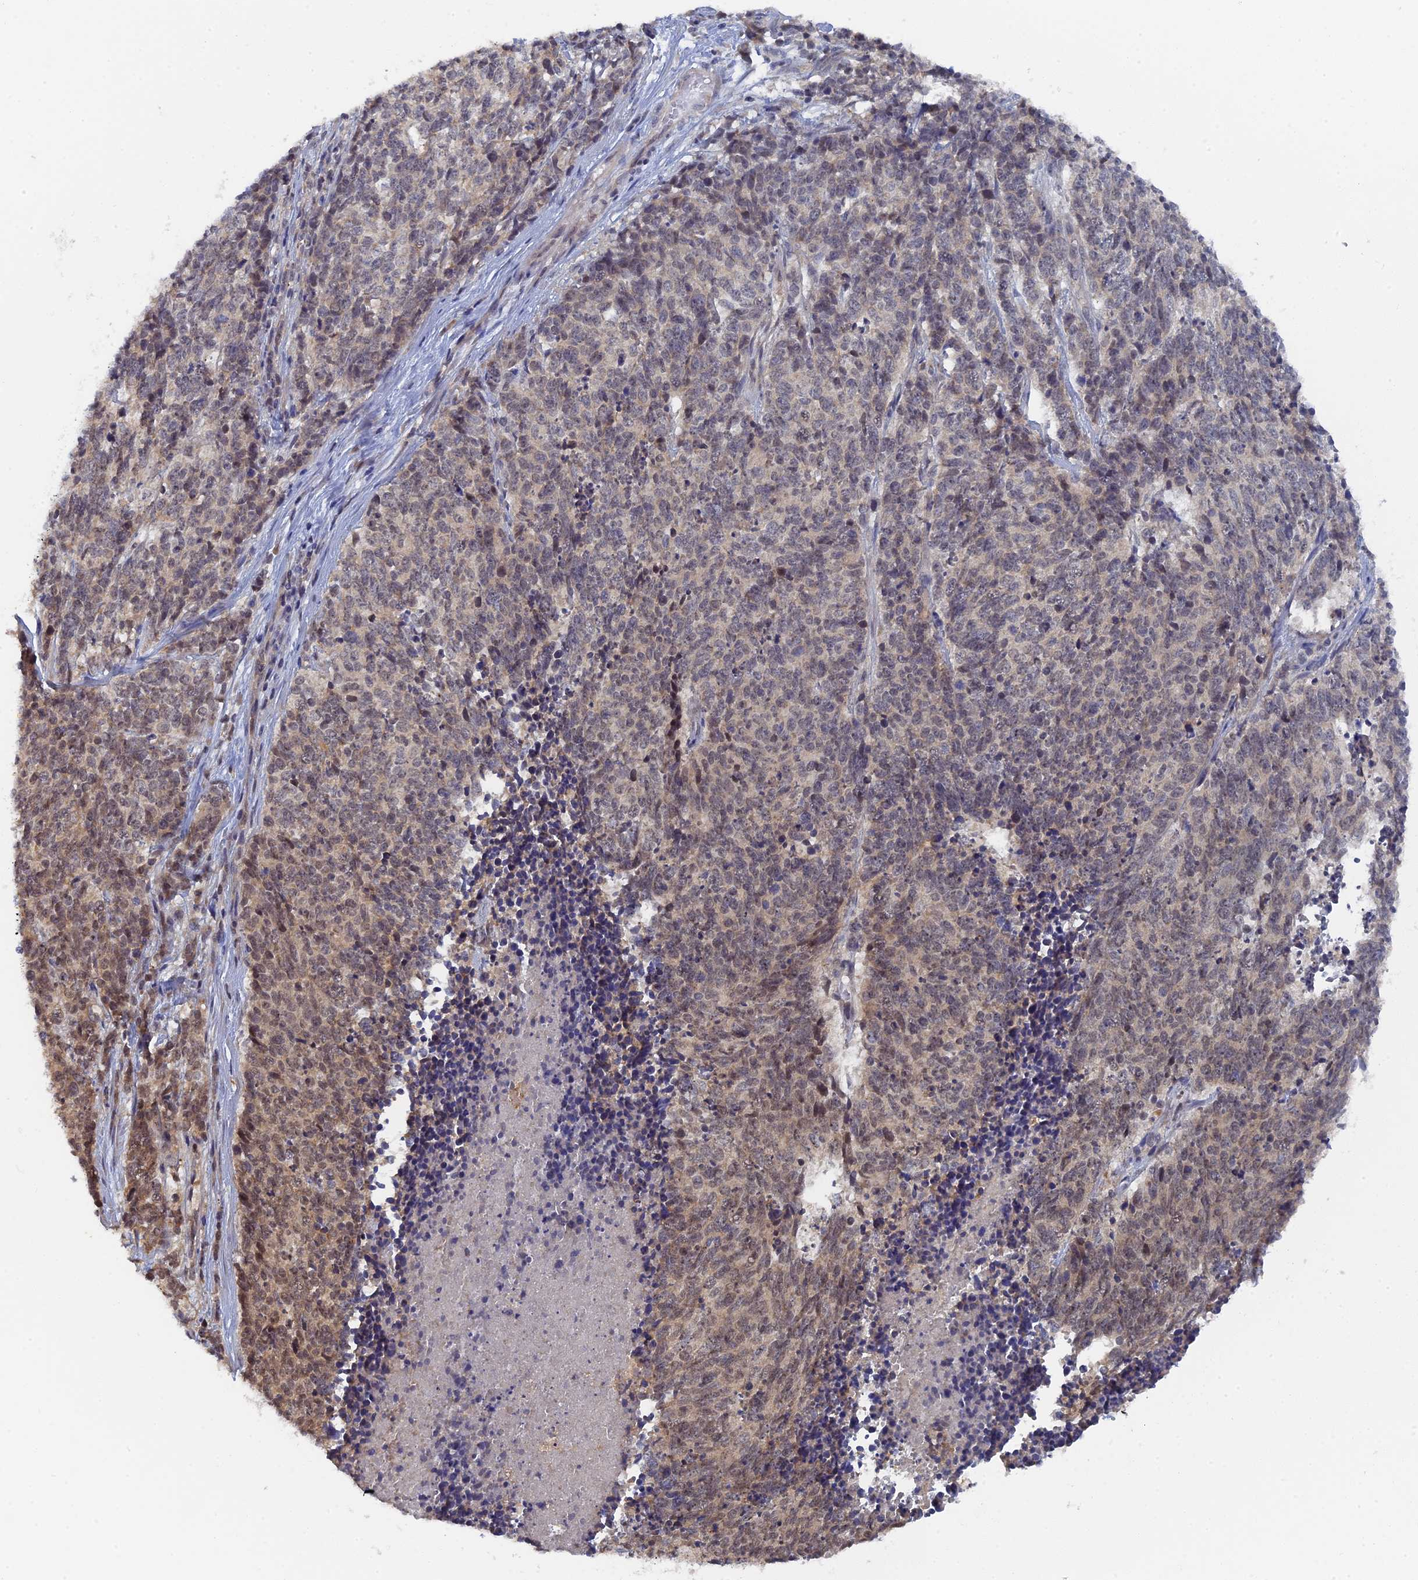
{"staining": {"intensity": "weak", "quantity": "<25%", "location": "nuclear"}, "tissue": "cervical cancer", "cell_type": "Tumor cells", "image_type": "cancer", "snomed": [{"axis": "morphology", "description": "Squamous cell carcinoma, NOS"}, {"axis": "topography", "description": "Cervix"}], "caption": "Protein analysis of cervical squamous cell carcinoma demonstrates no significant staining in tumor cells. The staining was performed using DAB to visualize the protein expression in brown, while the nuclei were stained in blue with hematoxylin (Magnification: 20x).", "gene": "MIGA2", "patient": {"sex": "female", "age": 29}}